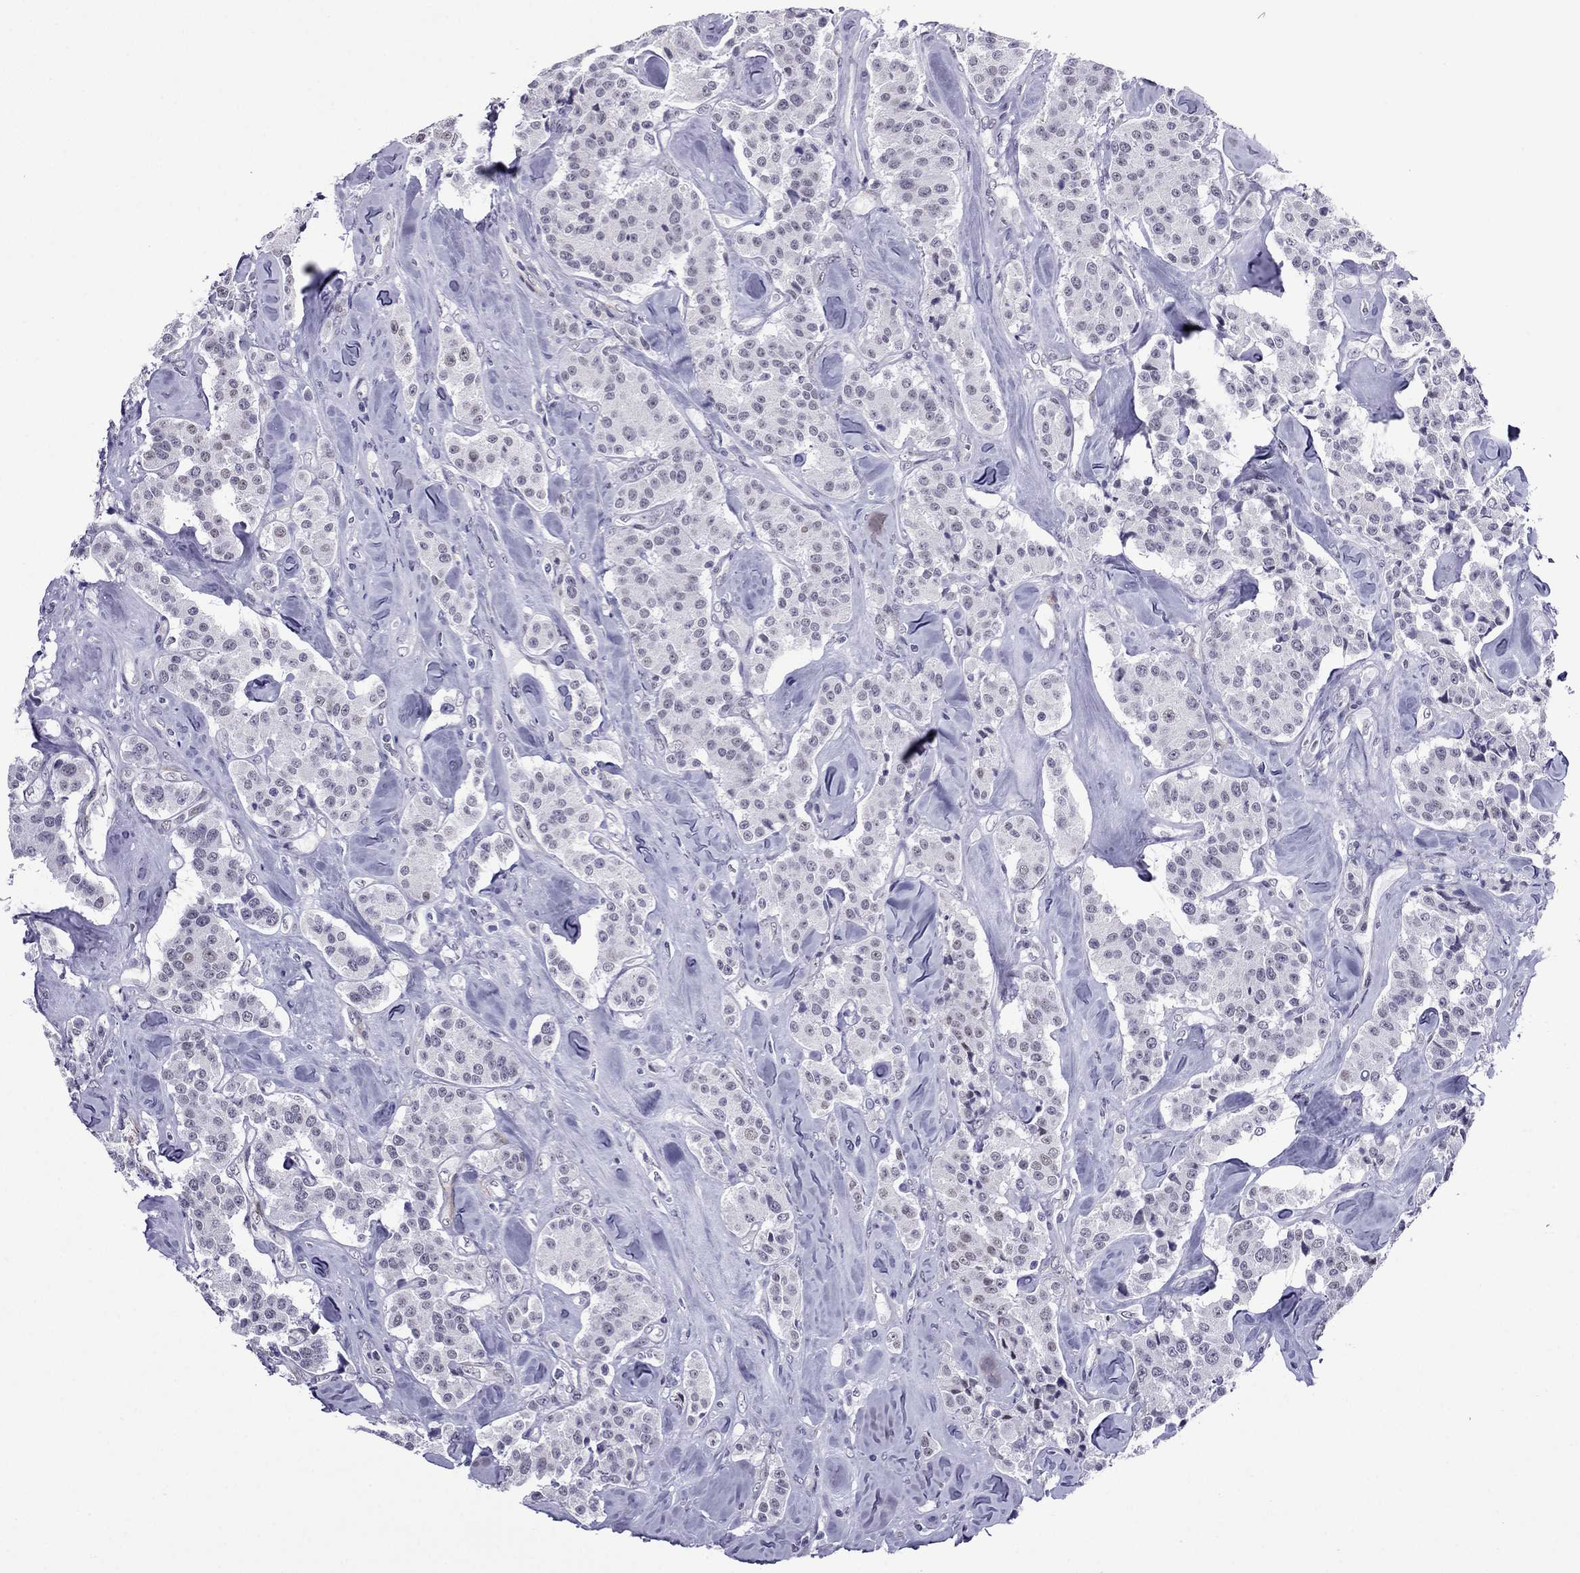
{"staining": {"intensity": "negative", "quantity": "none", "location": "none"}, "tissue": "carcinoid", "cell_type": "Tumor cells", "image_type": "cancer", "snomed": [{"axis": "morphology", "description": "Carcinoid, malignant, NOS"}, {"axis": "topography", "description": "Pancreas"}], "caption": "Micrograph shows no protein expression in tumor cells of malignant carcinoid tissue.", "gene": "ZNF646", "patient": {"sex": "male", "age": 41}}